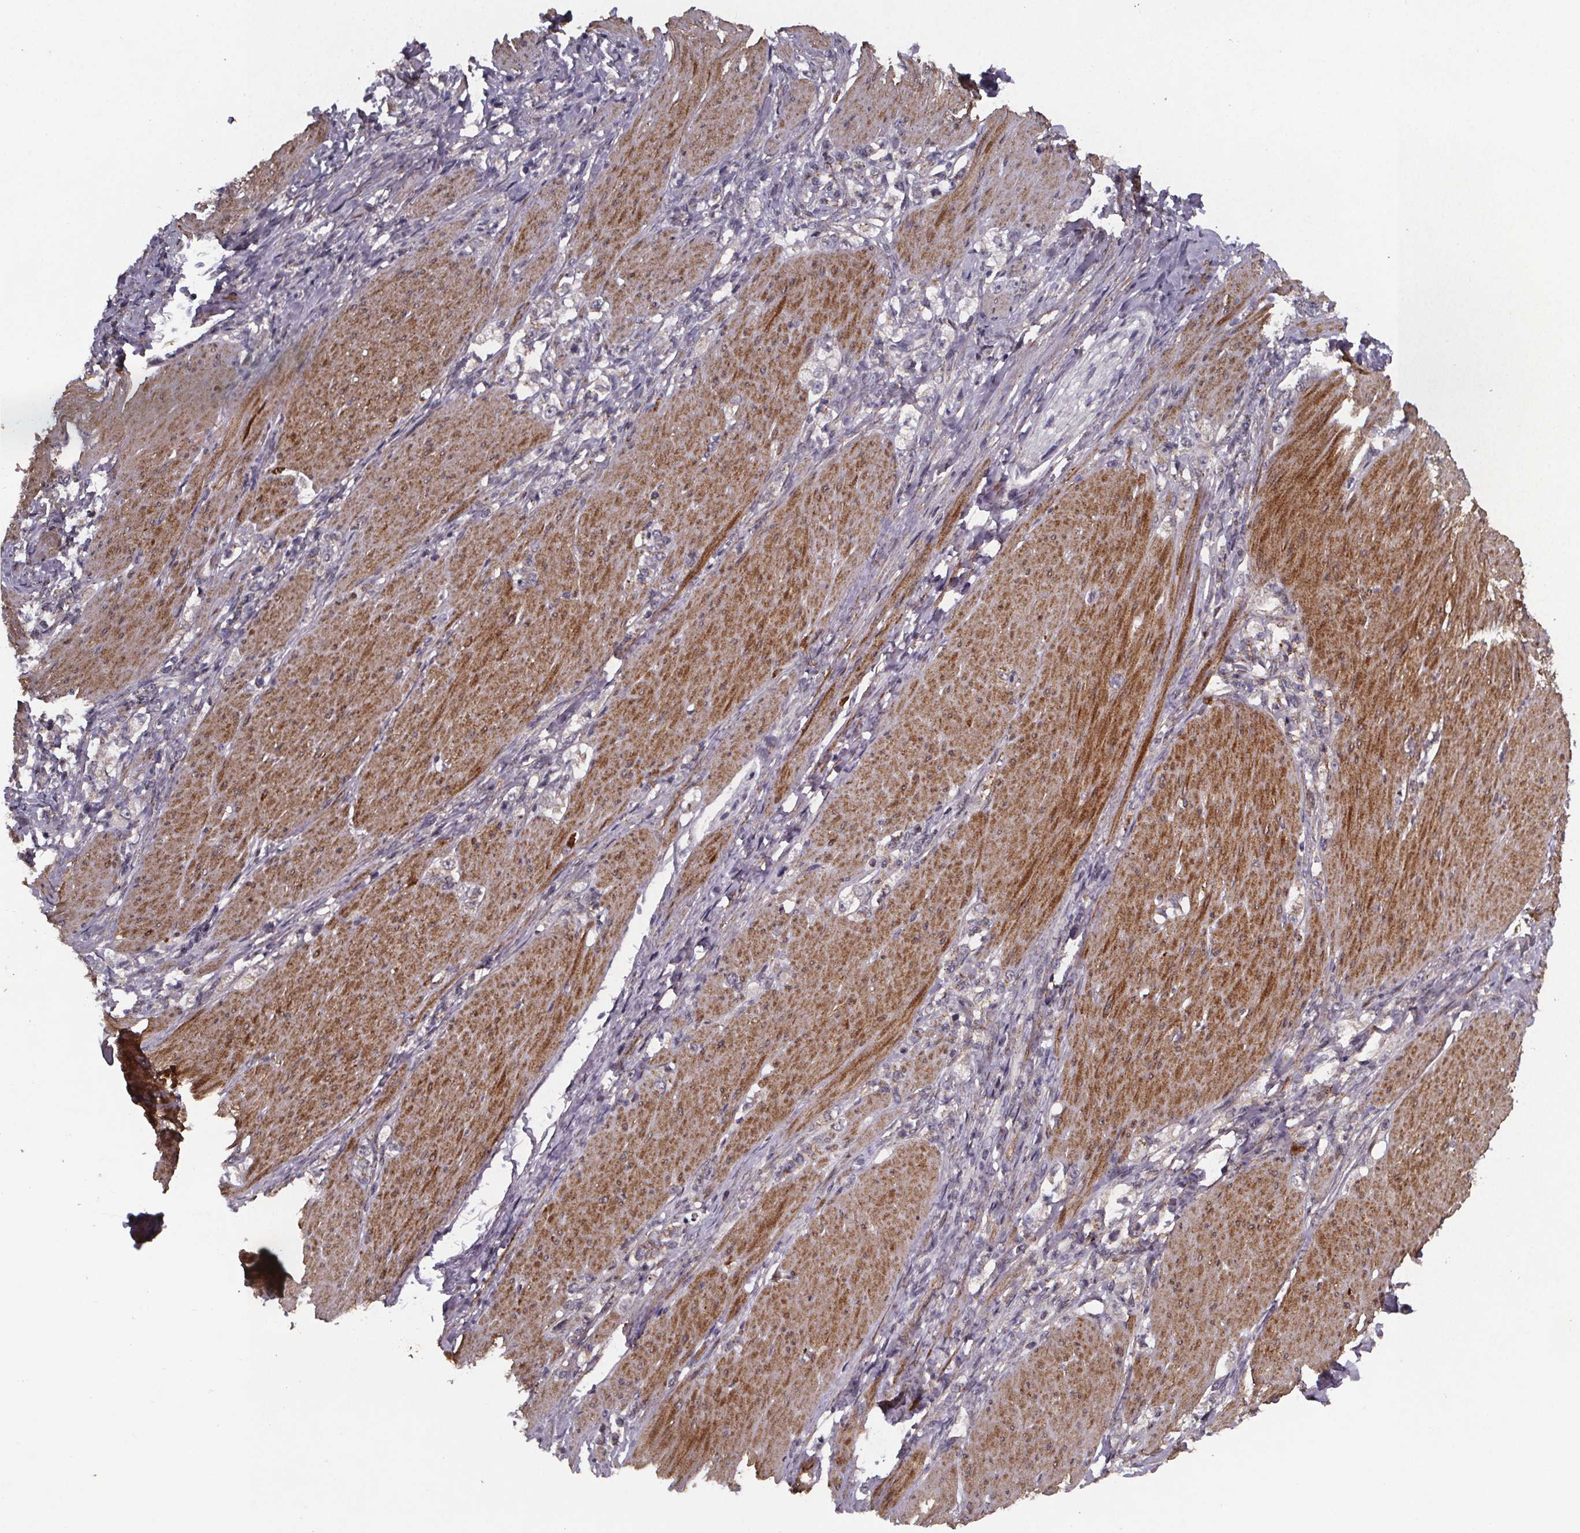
{"staining": {"intensity": "negative", "quantity": "none", "location": "none"}, "tissue": "stomach cancer", "cell_type": "Tumor cells", "image_type": "cancer", "snomed": [{"axis": "morphology", "description": "Adenocarcinoma, NOS"}, {"axis": "topography", "description": "Stomach, lower"}], "caption": "Protein analysis of stomach cancer reveals no significant staining in tumor cells.", "gene": "PALLD", "patient": {"sex": "male", "age": 88}}